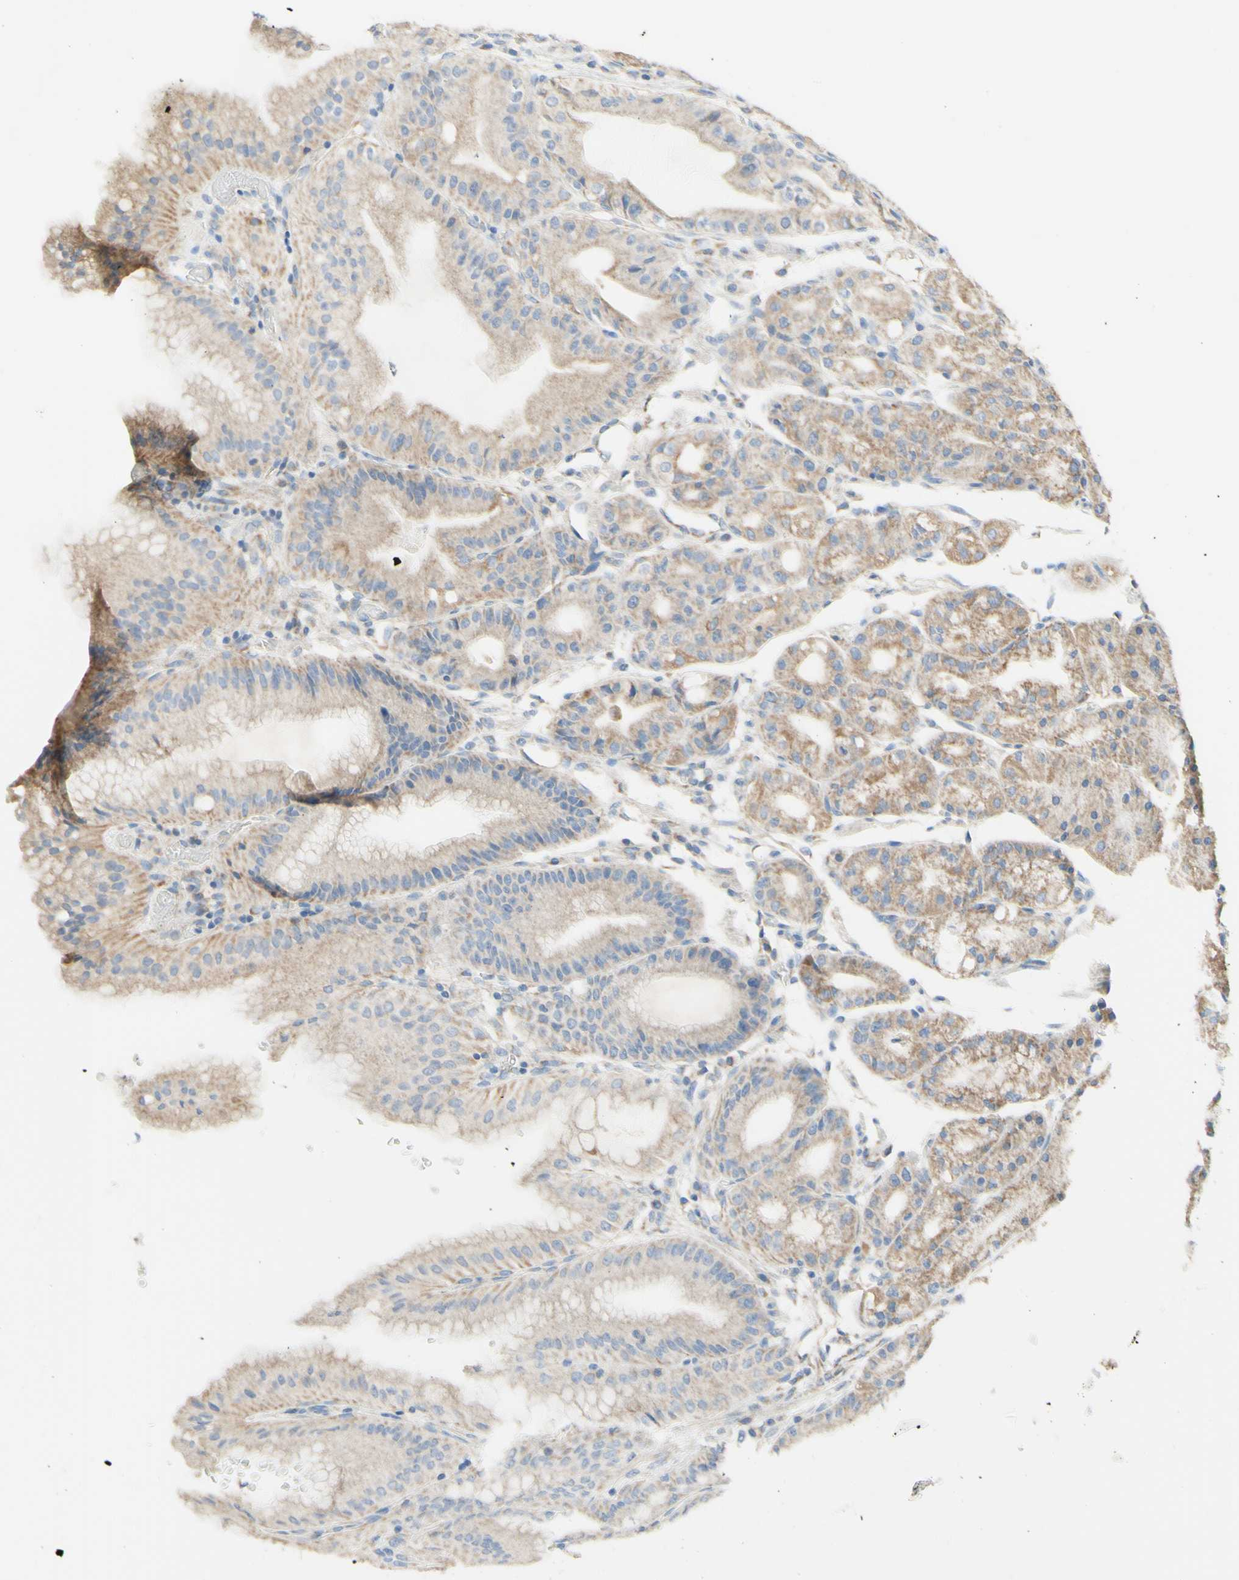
{"staining": {"intensity": "moderate", "quantity": ">75%", "location": "cytoplasmic/membranous"}, "tissue": "stomach", "cell_type": "Glandular cells", "image_type": "normal", "snomed": [{"axis": "morphology", "description": "Normal tissue, NOS"}, {"axis": "topography", "description": "Stomach, lower"}], "caption": "Immunohistochemical staining of benign stomach displays moderate cytoplasmic/membranous protein staining in approximately >75% of glandular cells.", "gene": "ARMC10", "patient": {"sex": "male", "age": 71}}